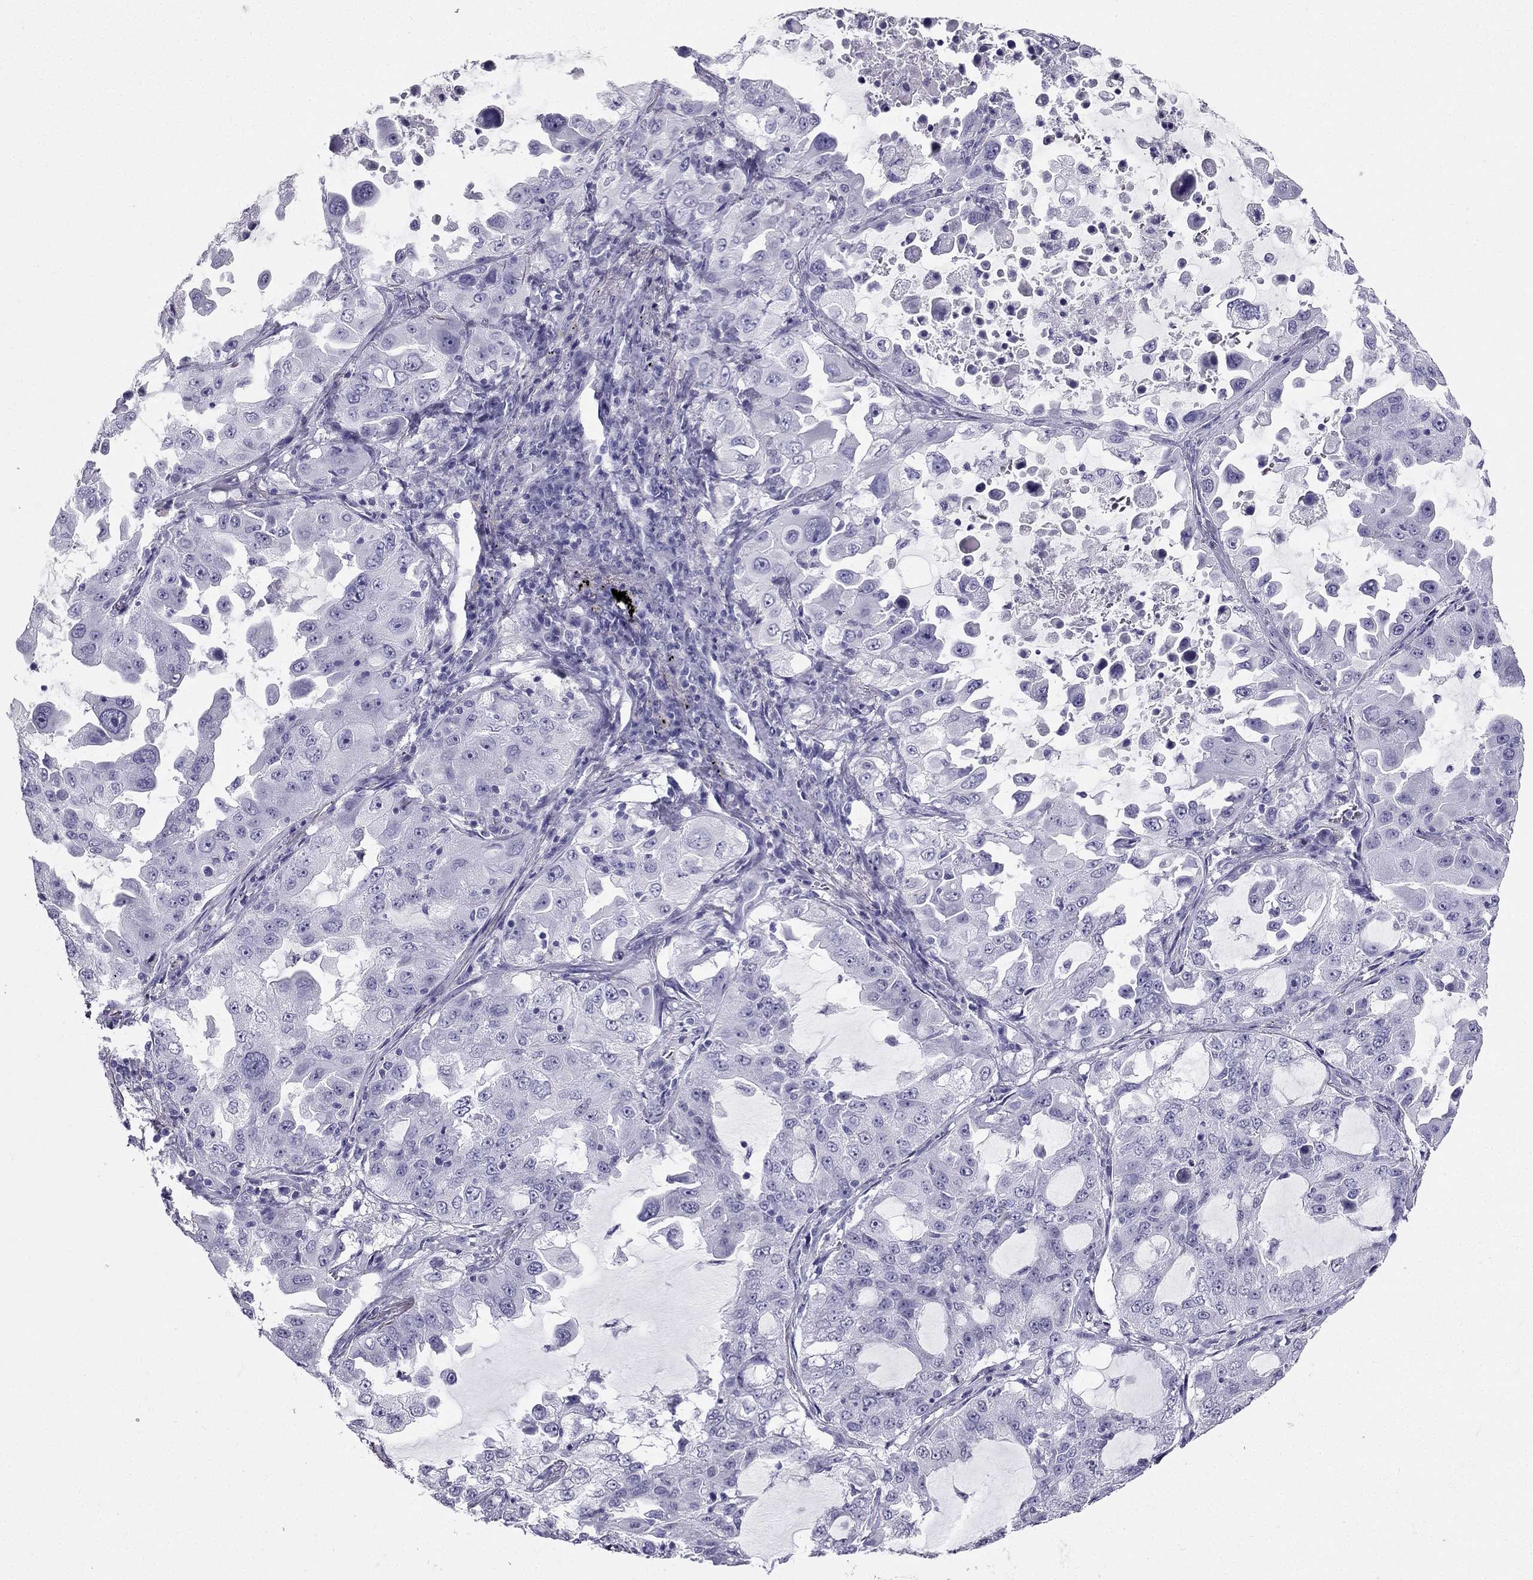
{"staining": {"intensity": "negative", "quantity": "none", "location": "none"}, "tissue": "lung cancer", "cell_type": "Tumor cells", "image_type": "cancer", "snomed": [{"axis": "morphology", "description": "Adenocarcinoma, NOS"}, {"axis": "topography", "description": "Lung"}], "caption": "This is an IHC histopathology image of lung cancer. There is no staining in tumor cells.", "gene": "TFF3", "patient": {"sex": "female", "age": 61}}